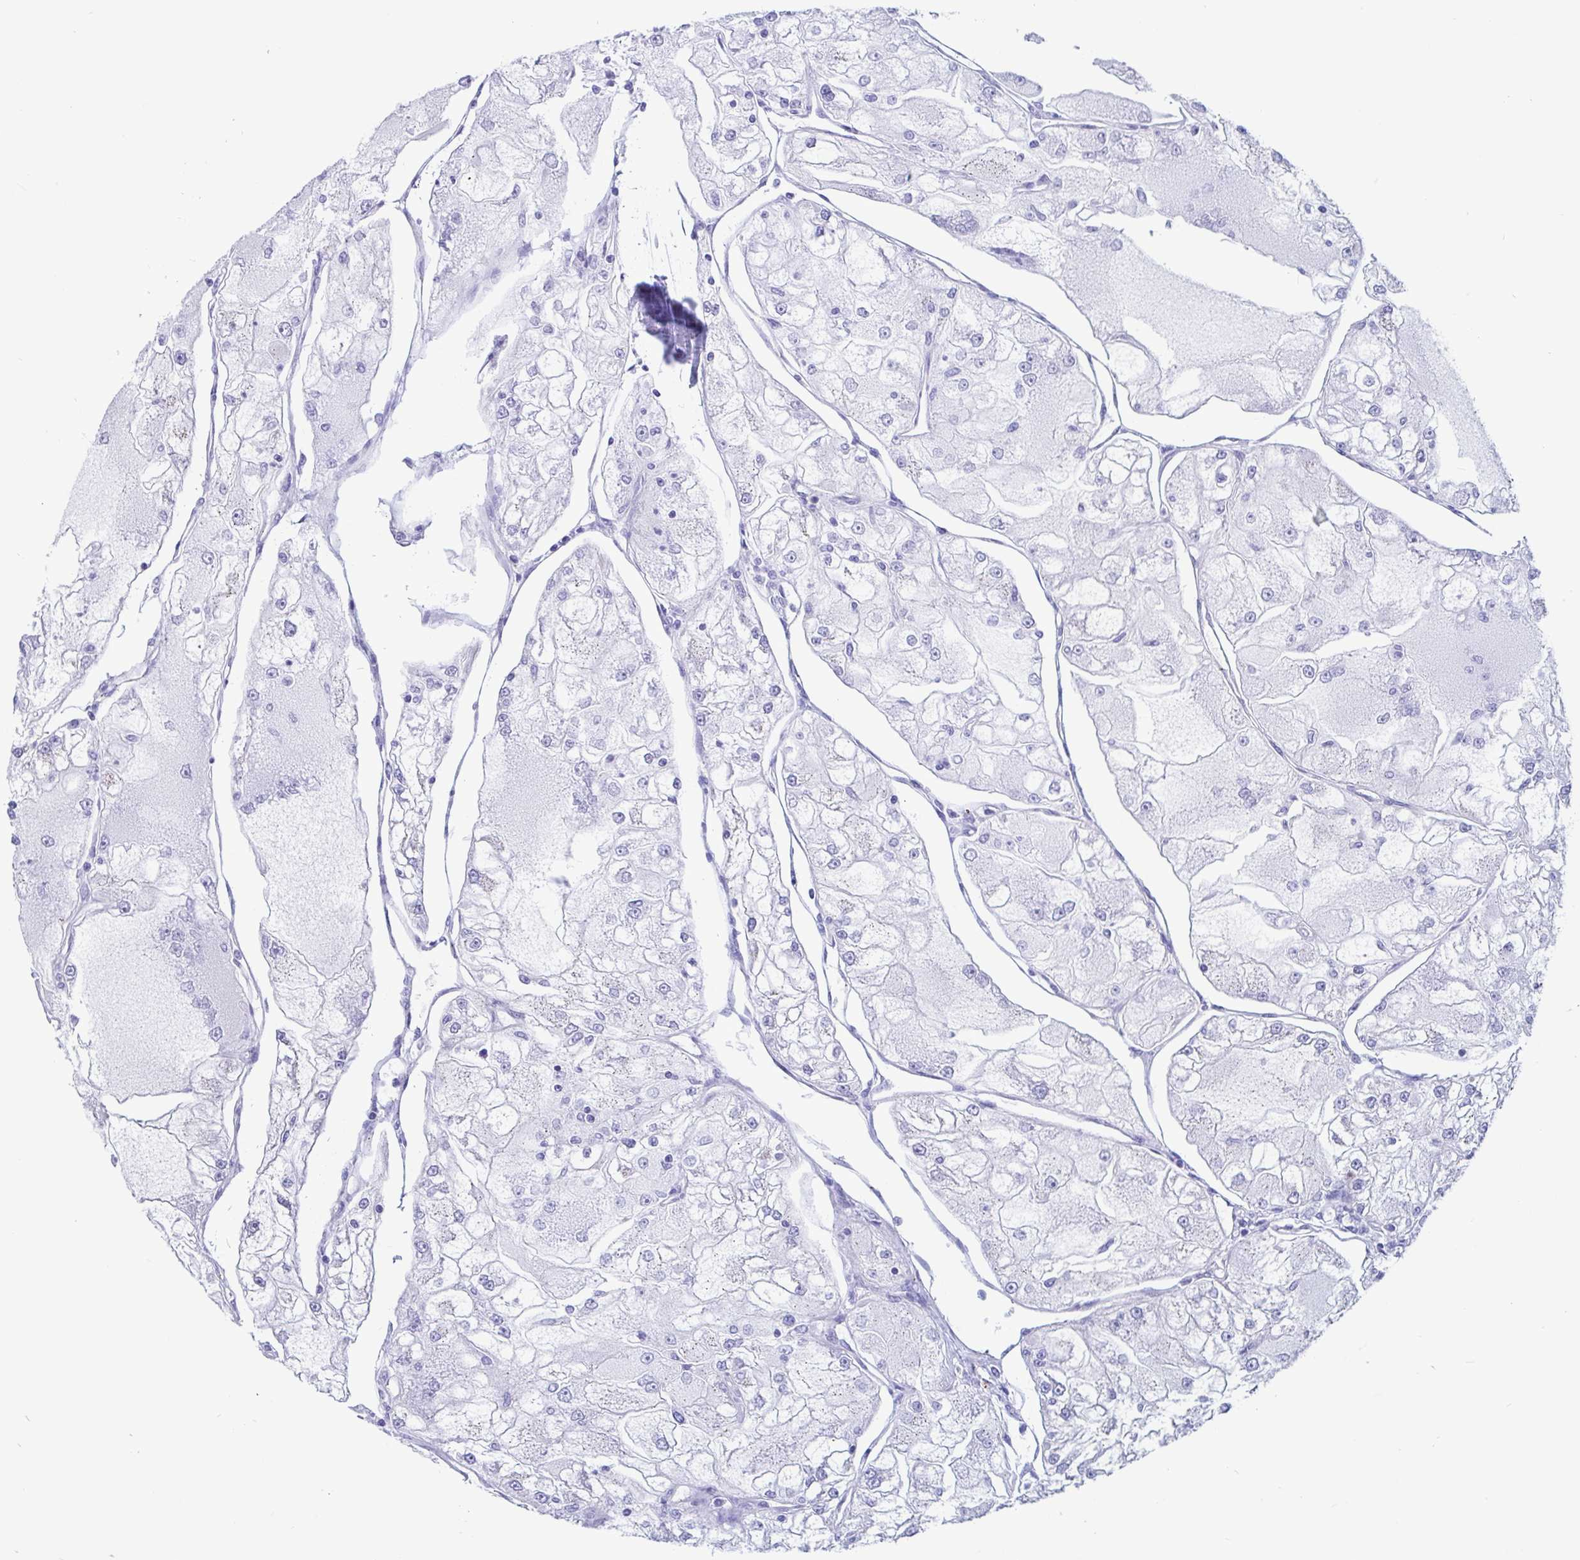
{"staining": {"intensity": "negative", "quantity": "none", "location": "none"}, "tissue": "renal cancer", "cell_type": "Tumor cells", "image_type": "cancer", "snomed": [{"axis": "morphology", "description": "Adenocarcinoma, NOS"}, {"axis": "topography", "description": "Kidney"}], "caption": "A micrograph of adenocarcinoma (renal) stained for a protein demonstrates no brown staining in tumor cells.", "gene": "RNASE3", "patient": {"sex": "female", "age": 72}}